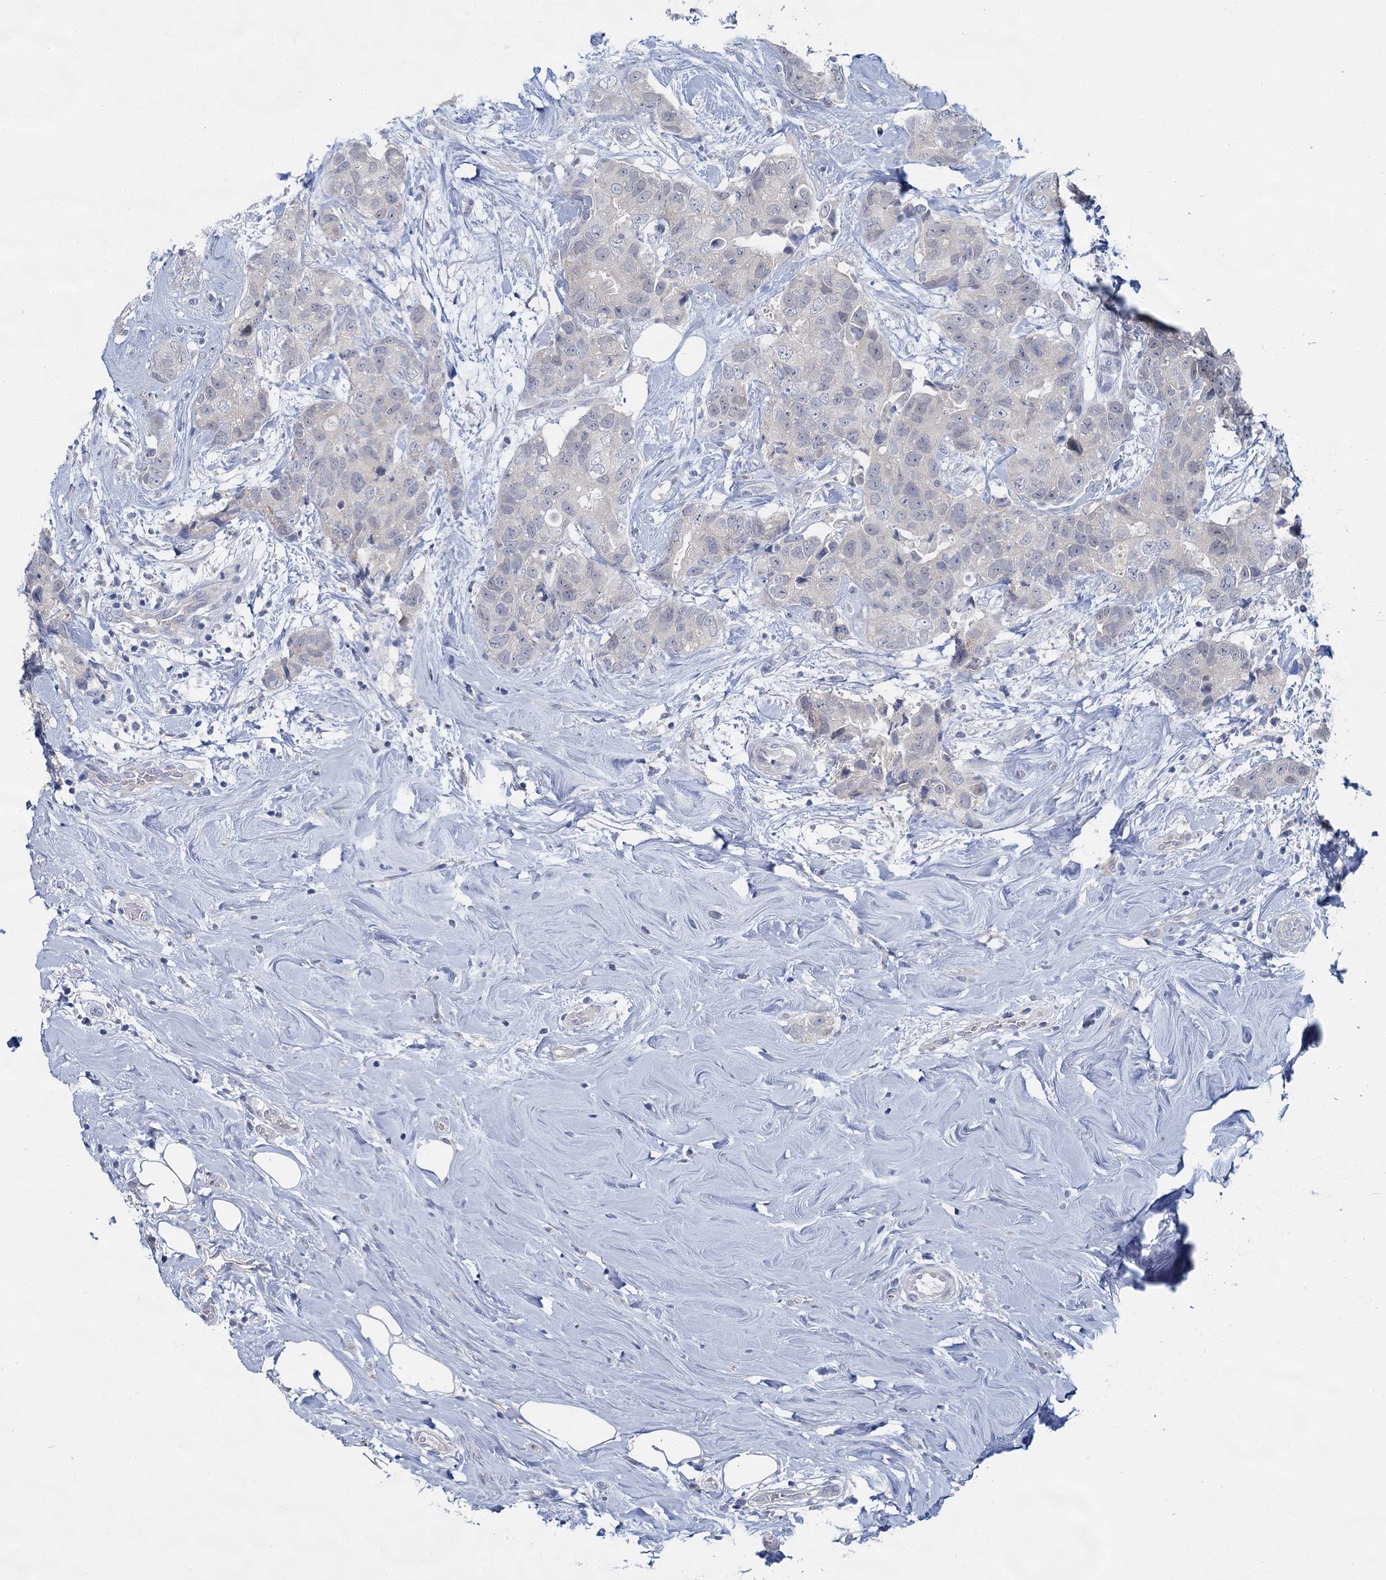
{"staining": {"intensity": "negative", "quantity": "none", "location": "none"}, "tissue": "breast cancer", "cell_type": "Tumor cells", "image_type": "cancer", "snomed": [{"axis": "morphology", "description": "Duct carcinoma"}, {"axis": "topography", "description": "Breast"}], "caption": "An immunohistochemistry image of breast cancer (intraductal carcinoma) is shown. There is no staining in tumor cells of breast cancer (intraductal carcinoma).", "gene": "ACRBP", "patient": {"sex": "female", "age": 62}}